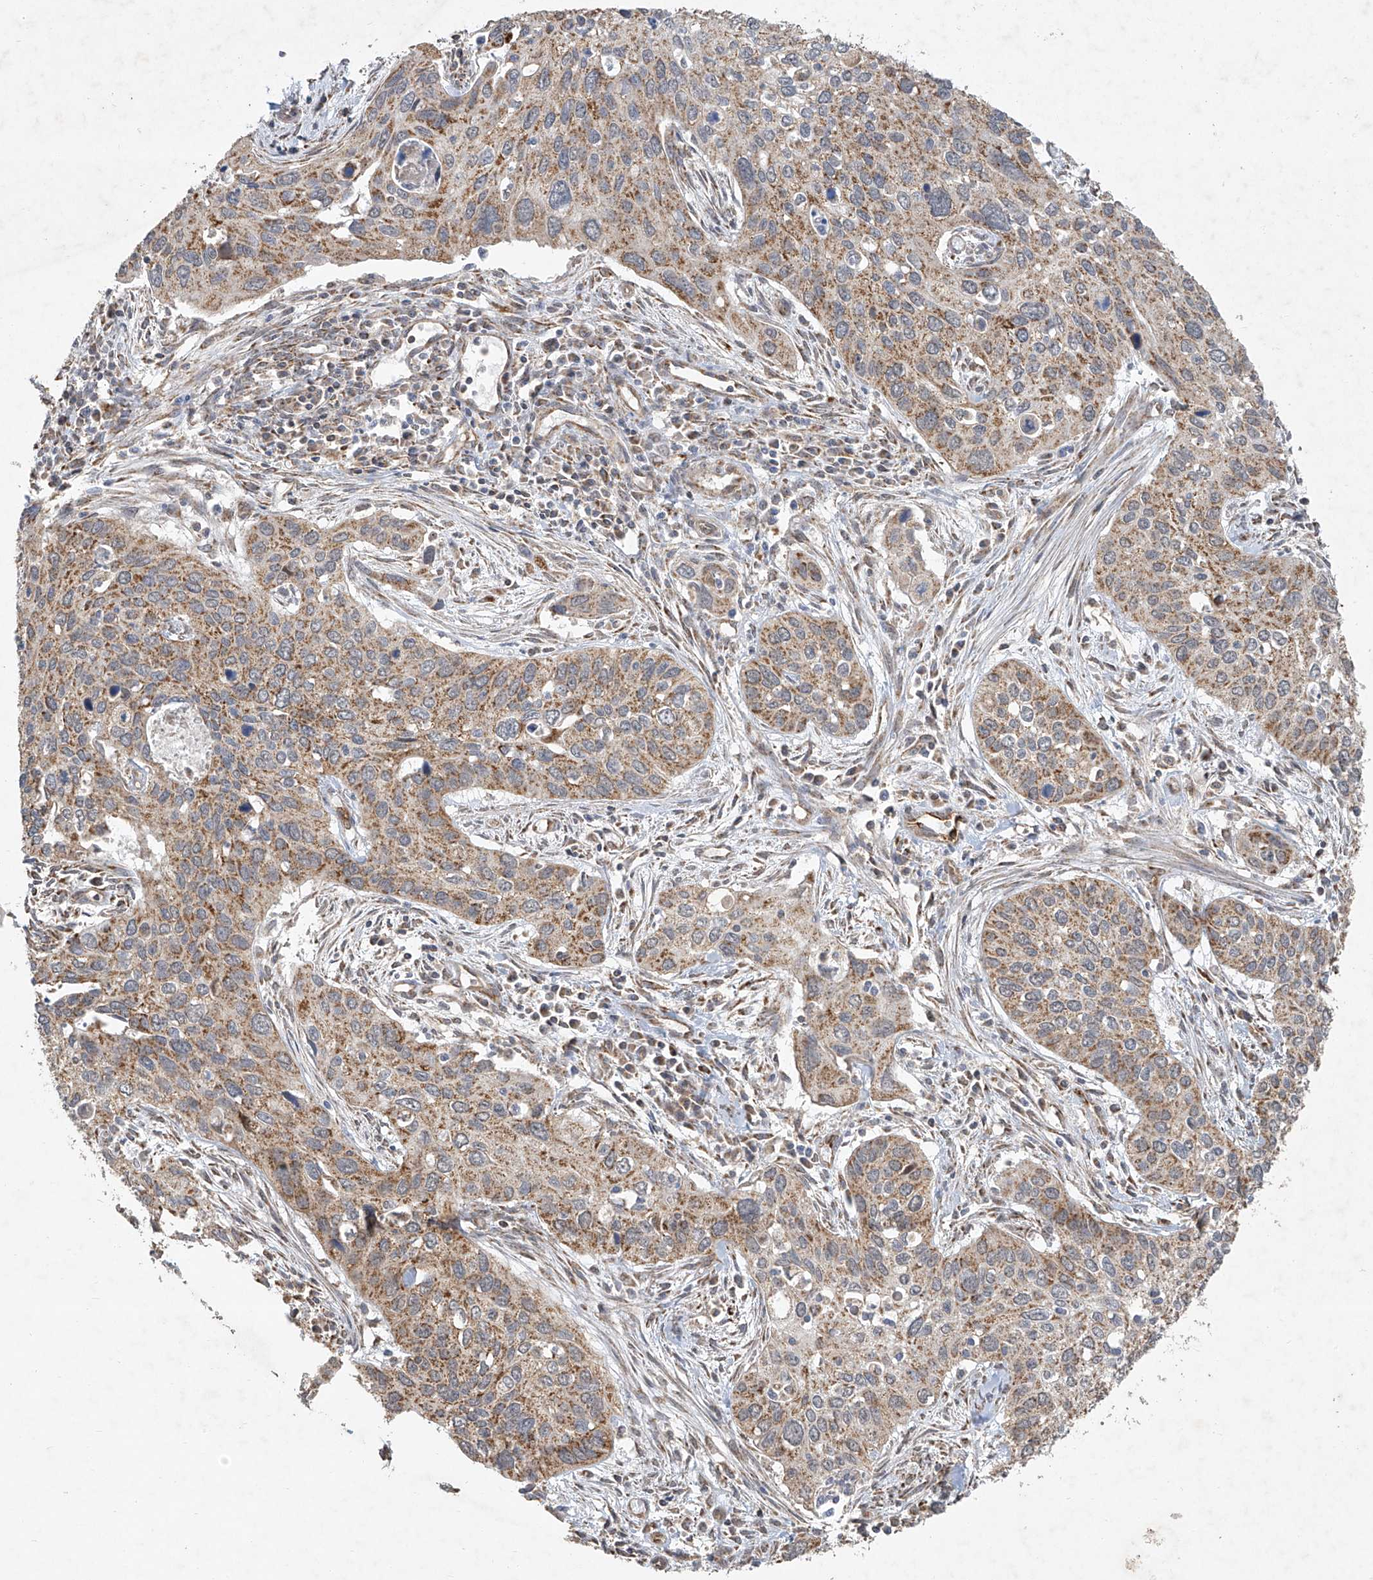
{"staining": {"intensity": "moderate", "quantity": ">75%", "location": "cytoplasmic/membranous"}, "tissue": "cervical cancer", "cell_type": "Tumor cells", "image_type": "cancer", "snomed": [{"axis": "morphology", "description": "Squamous cell carcinoma, NOS"}, {"axis": "topography", "description": "Cervix"}], "caption": "This photomicrograph exhibits immunohistochemistry (IHC) staining of human cervical squamous cell carcinoma, with medium moderate cytoplasmic/membranous positivity in approximately >75% of tumor cells.", "gene": "UQCC1", "patient": {"sex": "female", "age": 55}}